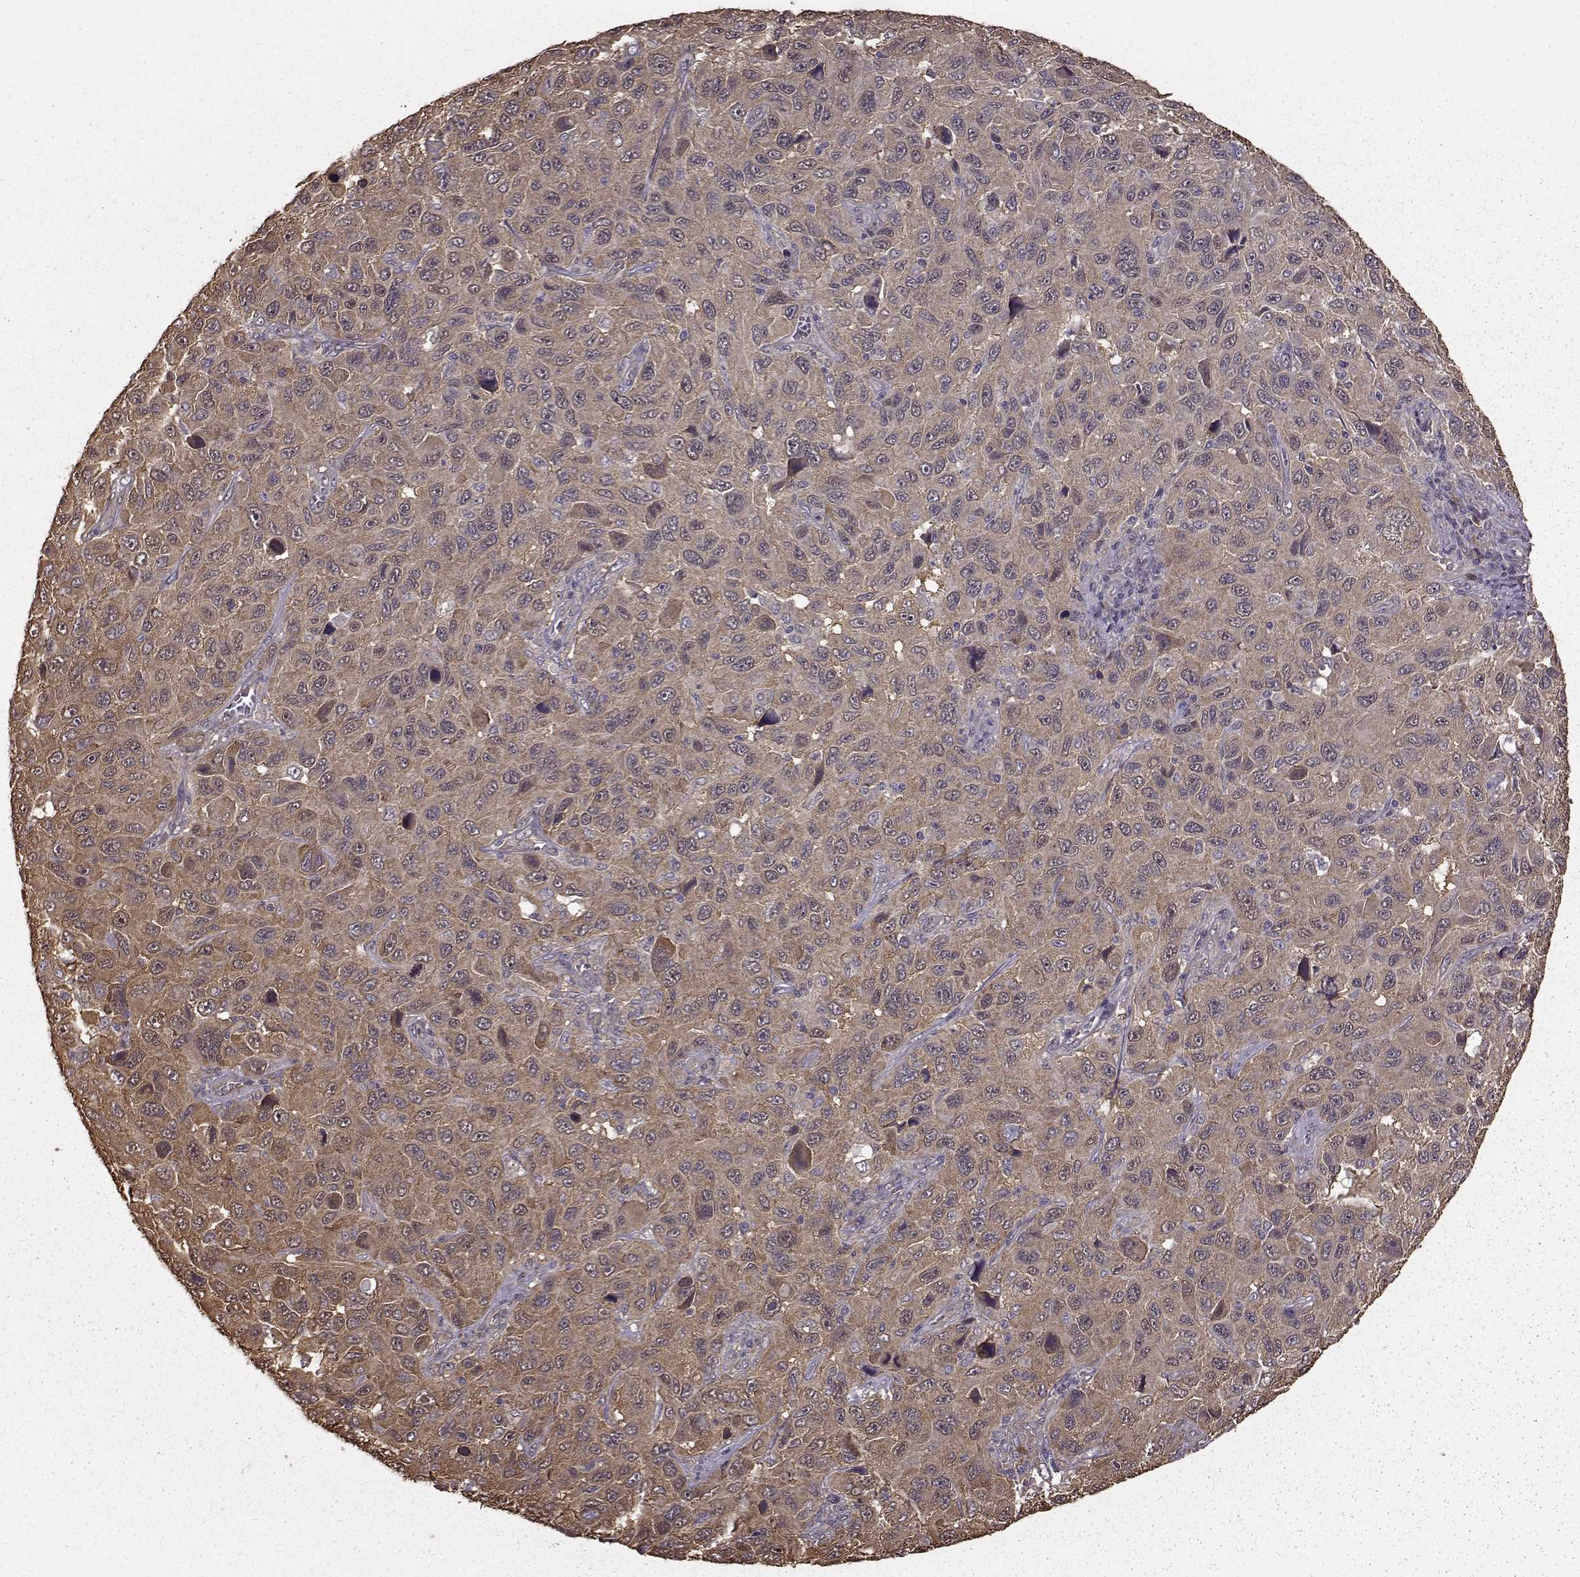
{"staining": {"intensity": "moderate", "quantity": "25%-75%", "location": "cytoplasmic/membranous"}, "tissue": "melanoma", "cell_type": "Tumor cells", "image_type": "cancer", "snomed": [{"axis": "morphology", "description": "Malignant melanoma, NOS"}, {"axis": "topography", "description": "Skin"}], "caption": "Malignant melanoma stained with a brown dye exhibits moderate cytoplasmic/membranous positive staining in about 25%-75% of tumor cells.", "gene": "NME1-NME2", "patient": {"sex": "male", "age": 53}}